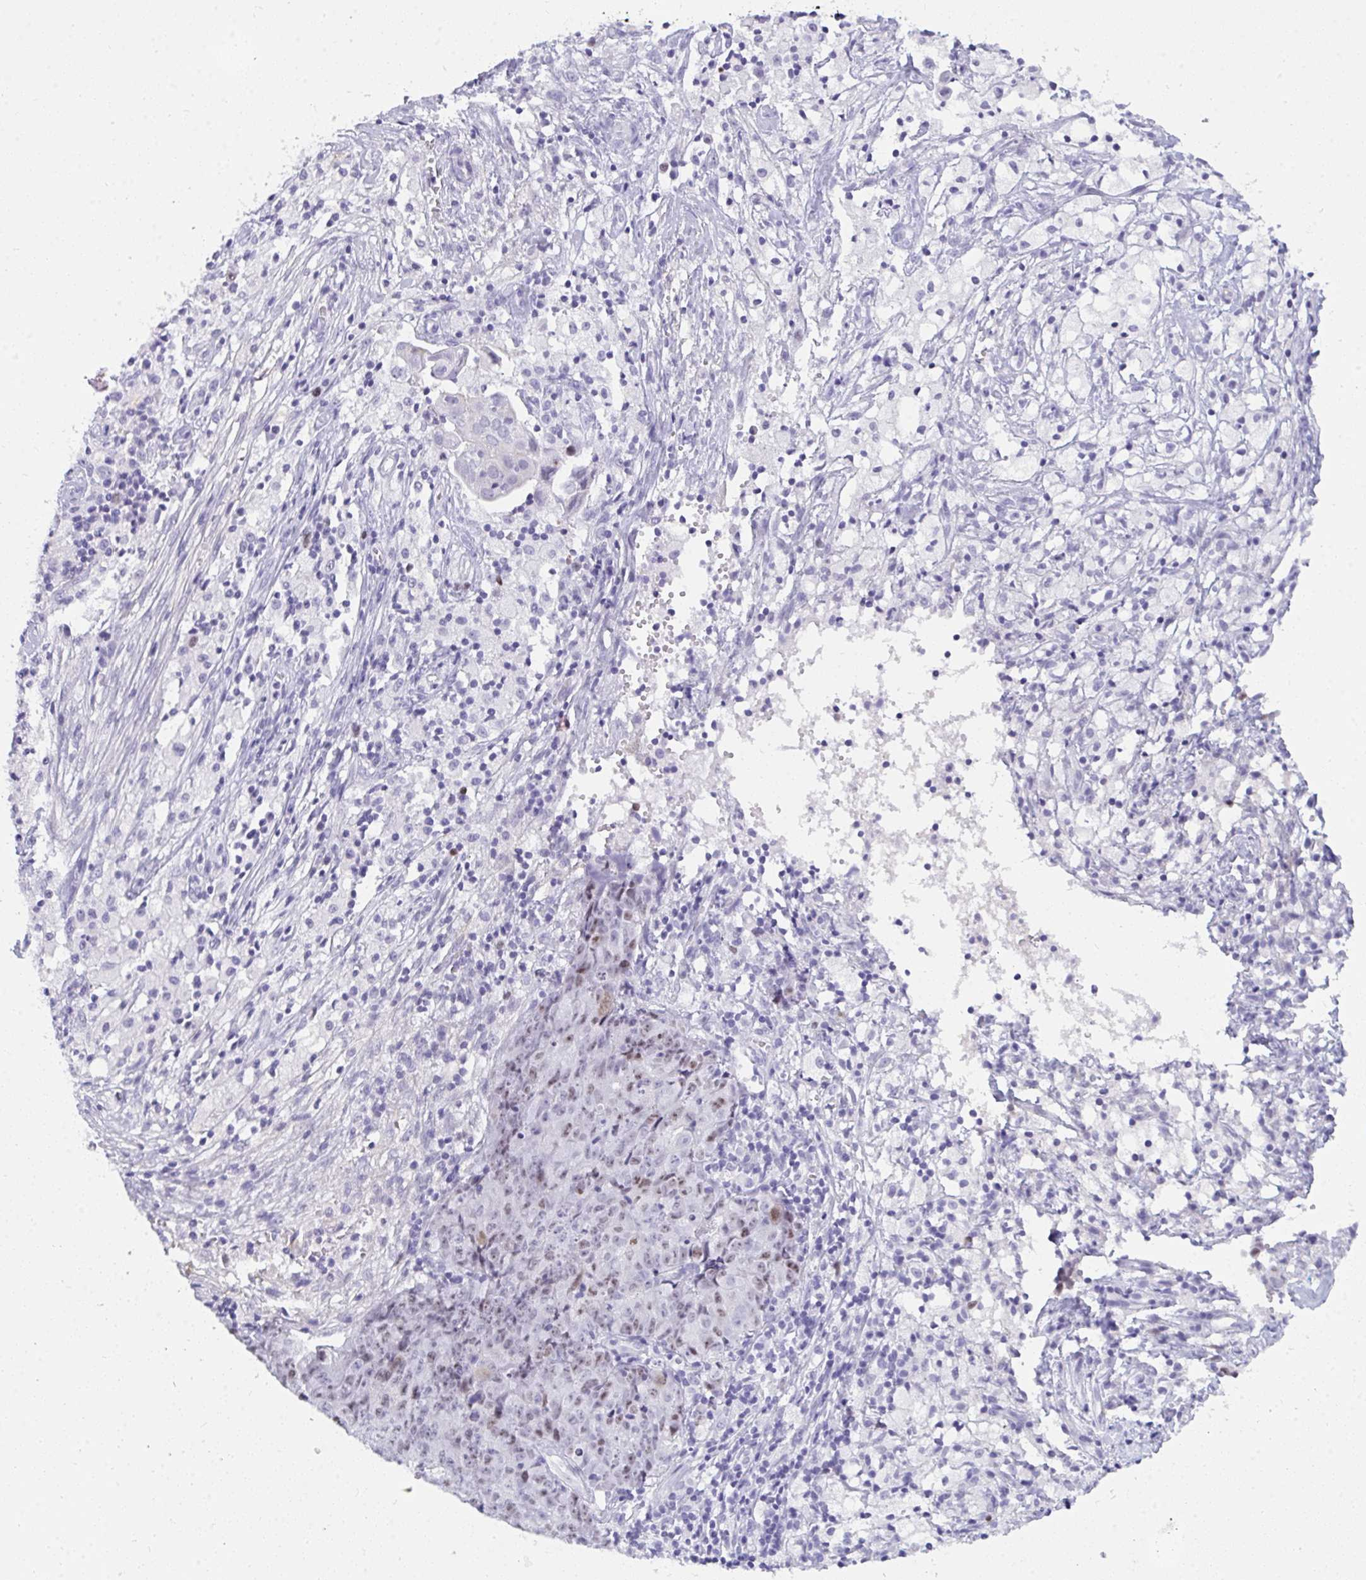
{"staining": {"intensity": "moderate", "quantity": "<25%", "location": "nuclear"}, "tissue": "ovarian cancer", "cell_type": "Tumor cells", "image_type": "cancer", "snomed": [{"axis": "morphology", "description": "Carcinoma, endometroid"}, {"axis": "topography", "description": "Ovary"}], "caption": "Endometroid carcinoma (ovarian) was stained to show a protein in brown. There is low levels of moderate nuclear positivity in about <25% of tumor cells.", "gene": "SUZ12", "patient": {"sex": "female", "age": 42}}